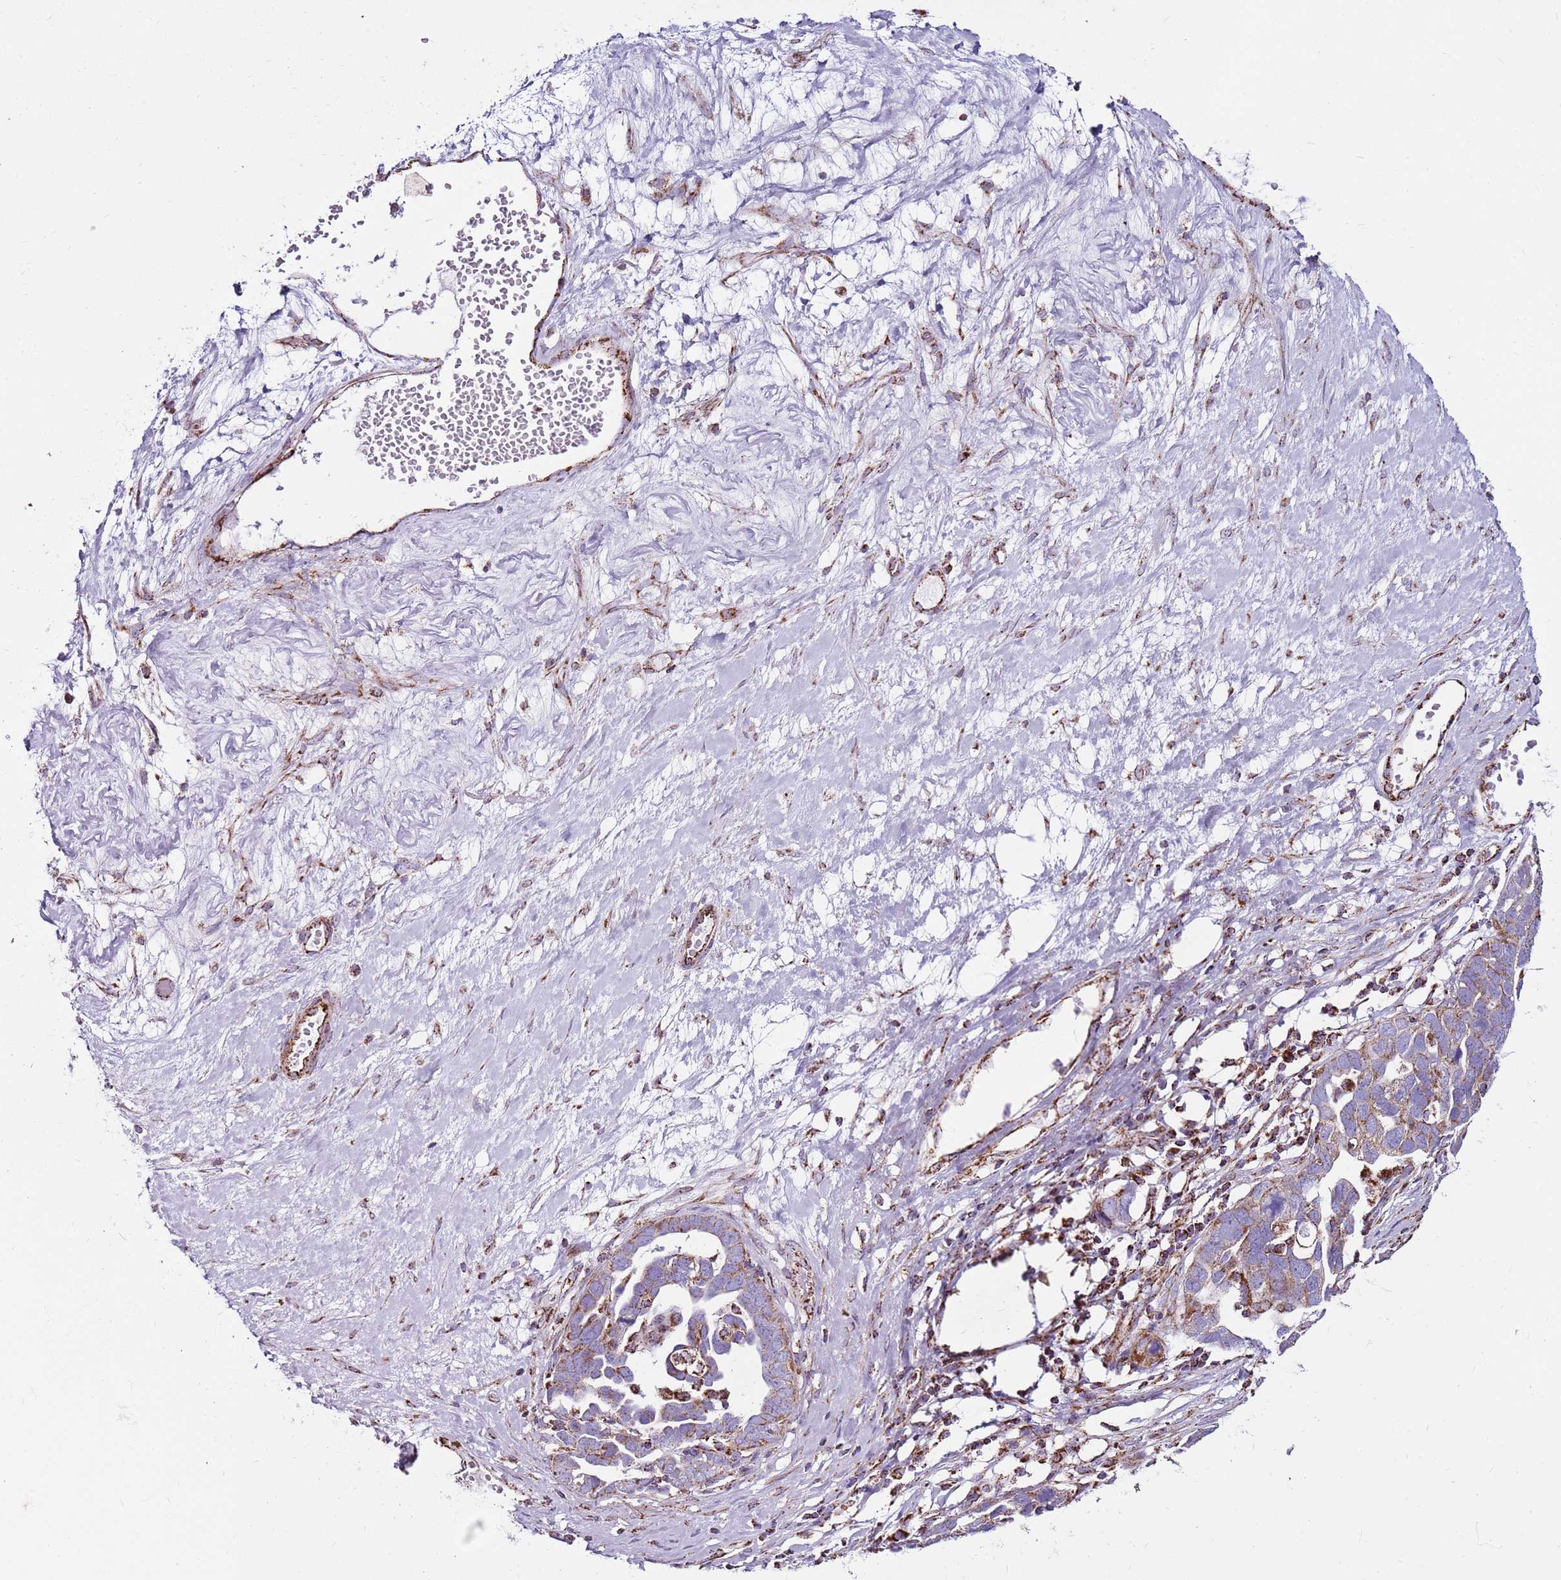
{"staining": {"intensity": "moderate", "quantity": "25%-75%", "location": "cytoplasmic/membranous"}, "tissue": "ovarian cancer", "cell_type": "Tumor cells", "image_type": "cancer", "snomed": [{"axis": "morphology", "description": "Cystadenocarcinoma, serous, NOS"}, {"axis": "topography", "description": "Ovary"}], "caption": "Immunohistochemistry (IHC) of human ovarian serous cystadenocarcinoma demonstrates medium levels of moderate cytoplasmic/membranous positivity in approximately 25%-75% of tumor cells.", "gene": "HECTD4", "patient": {"sex": "female", "age": 54}}